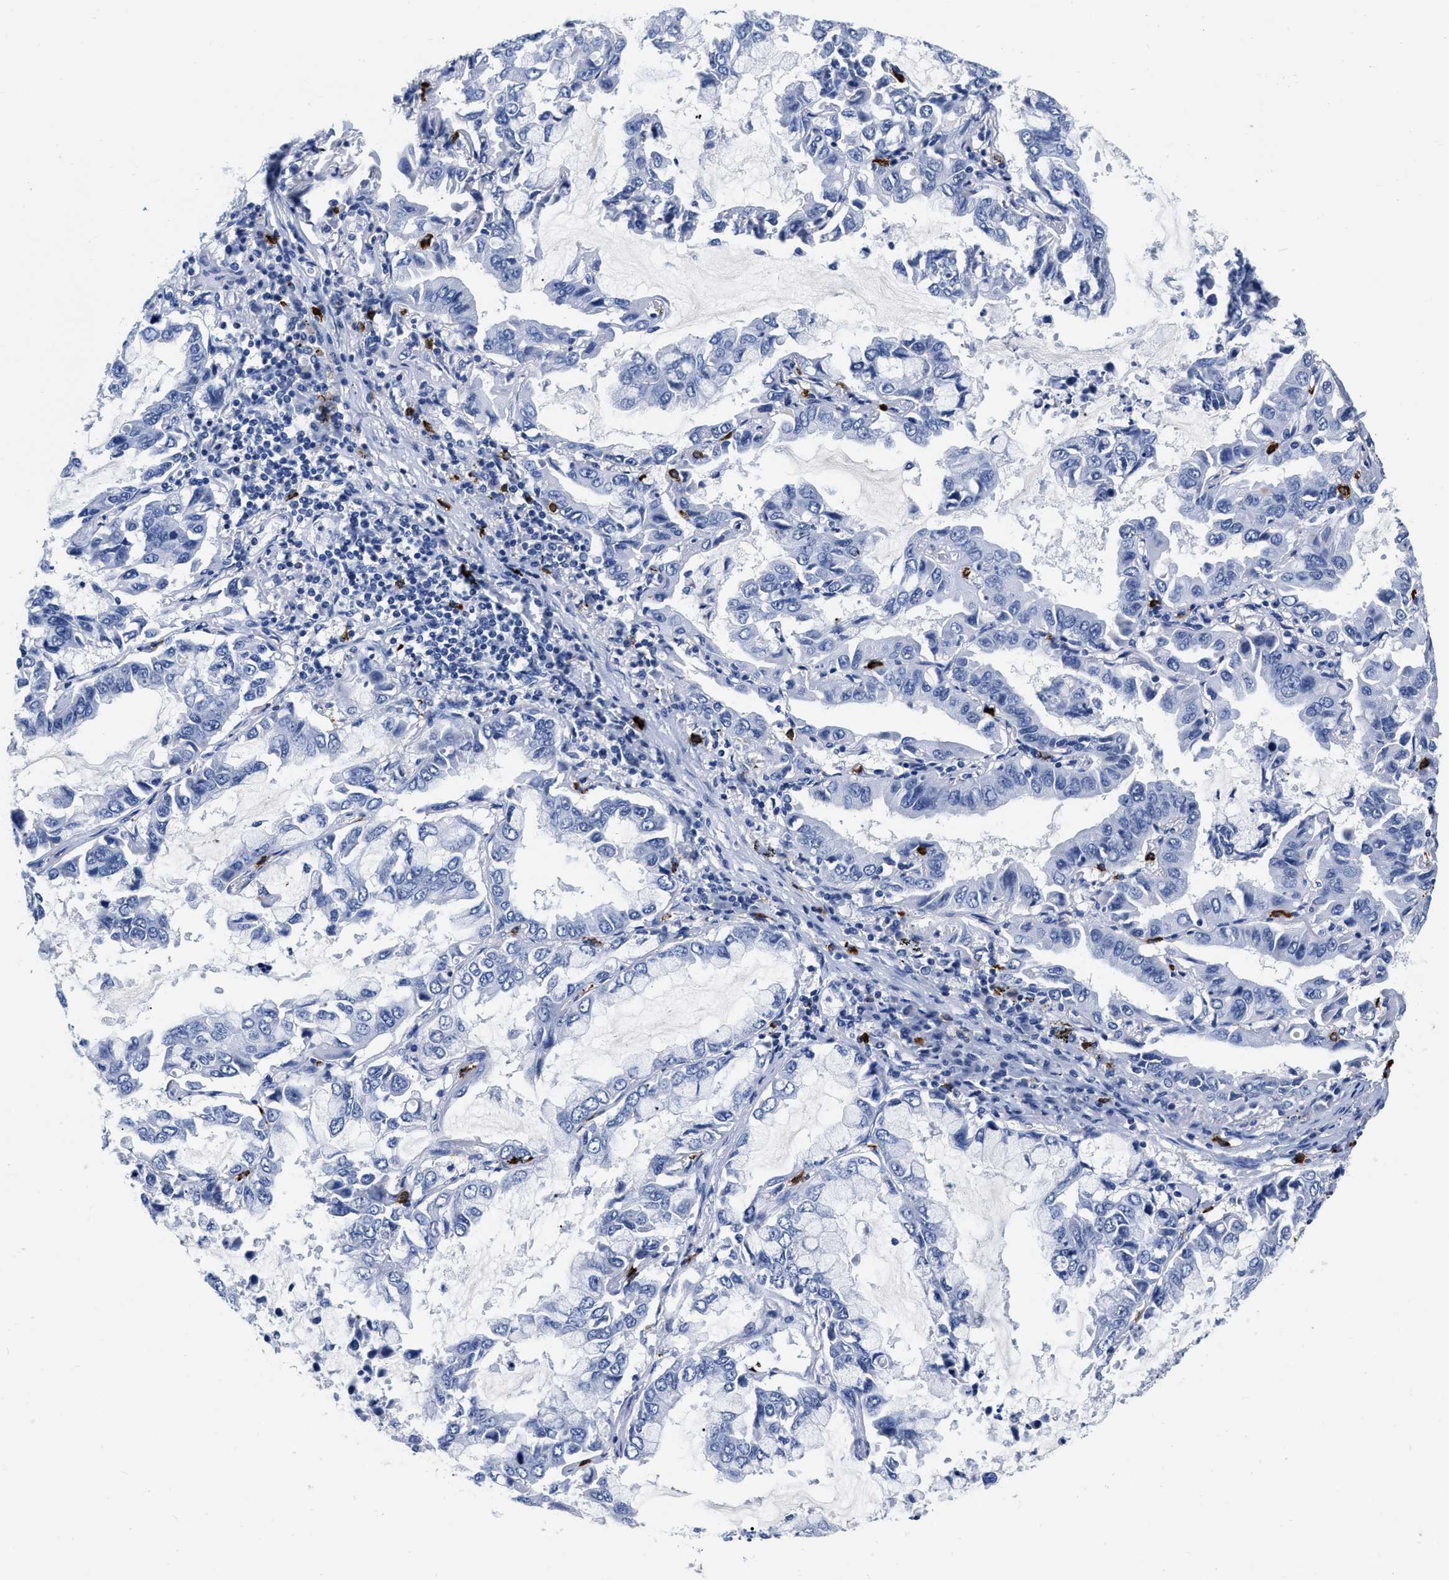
{"staining": {"intensity": "negative", "quantity": "none", "location": "none"}, "tissue": "lung cancer", "cell_type": "Tumor cells", "image_type": "cancer", "snomed": [{"axis": "morphology", "description": "Adenocarcinoma, NOS"}, {"axis": "topography", "description": "Lung"}], "caption": "Adenocarcinoma (lung) stained for a protein using immunohistochemistry demonstrates no staining tumor cells.", "gene": "CER1", "patient": {"sex": "male", "age": 64}}